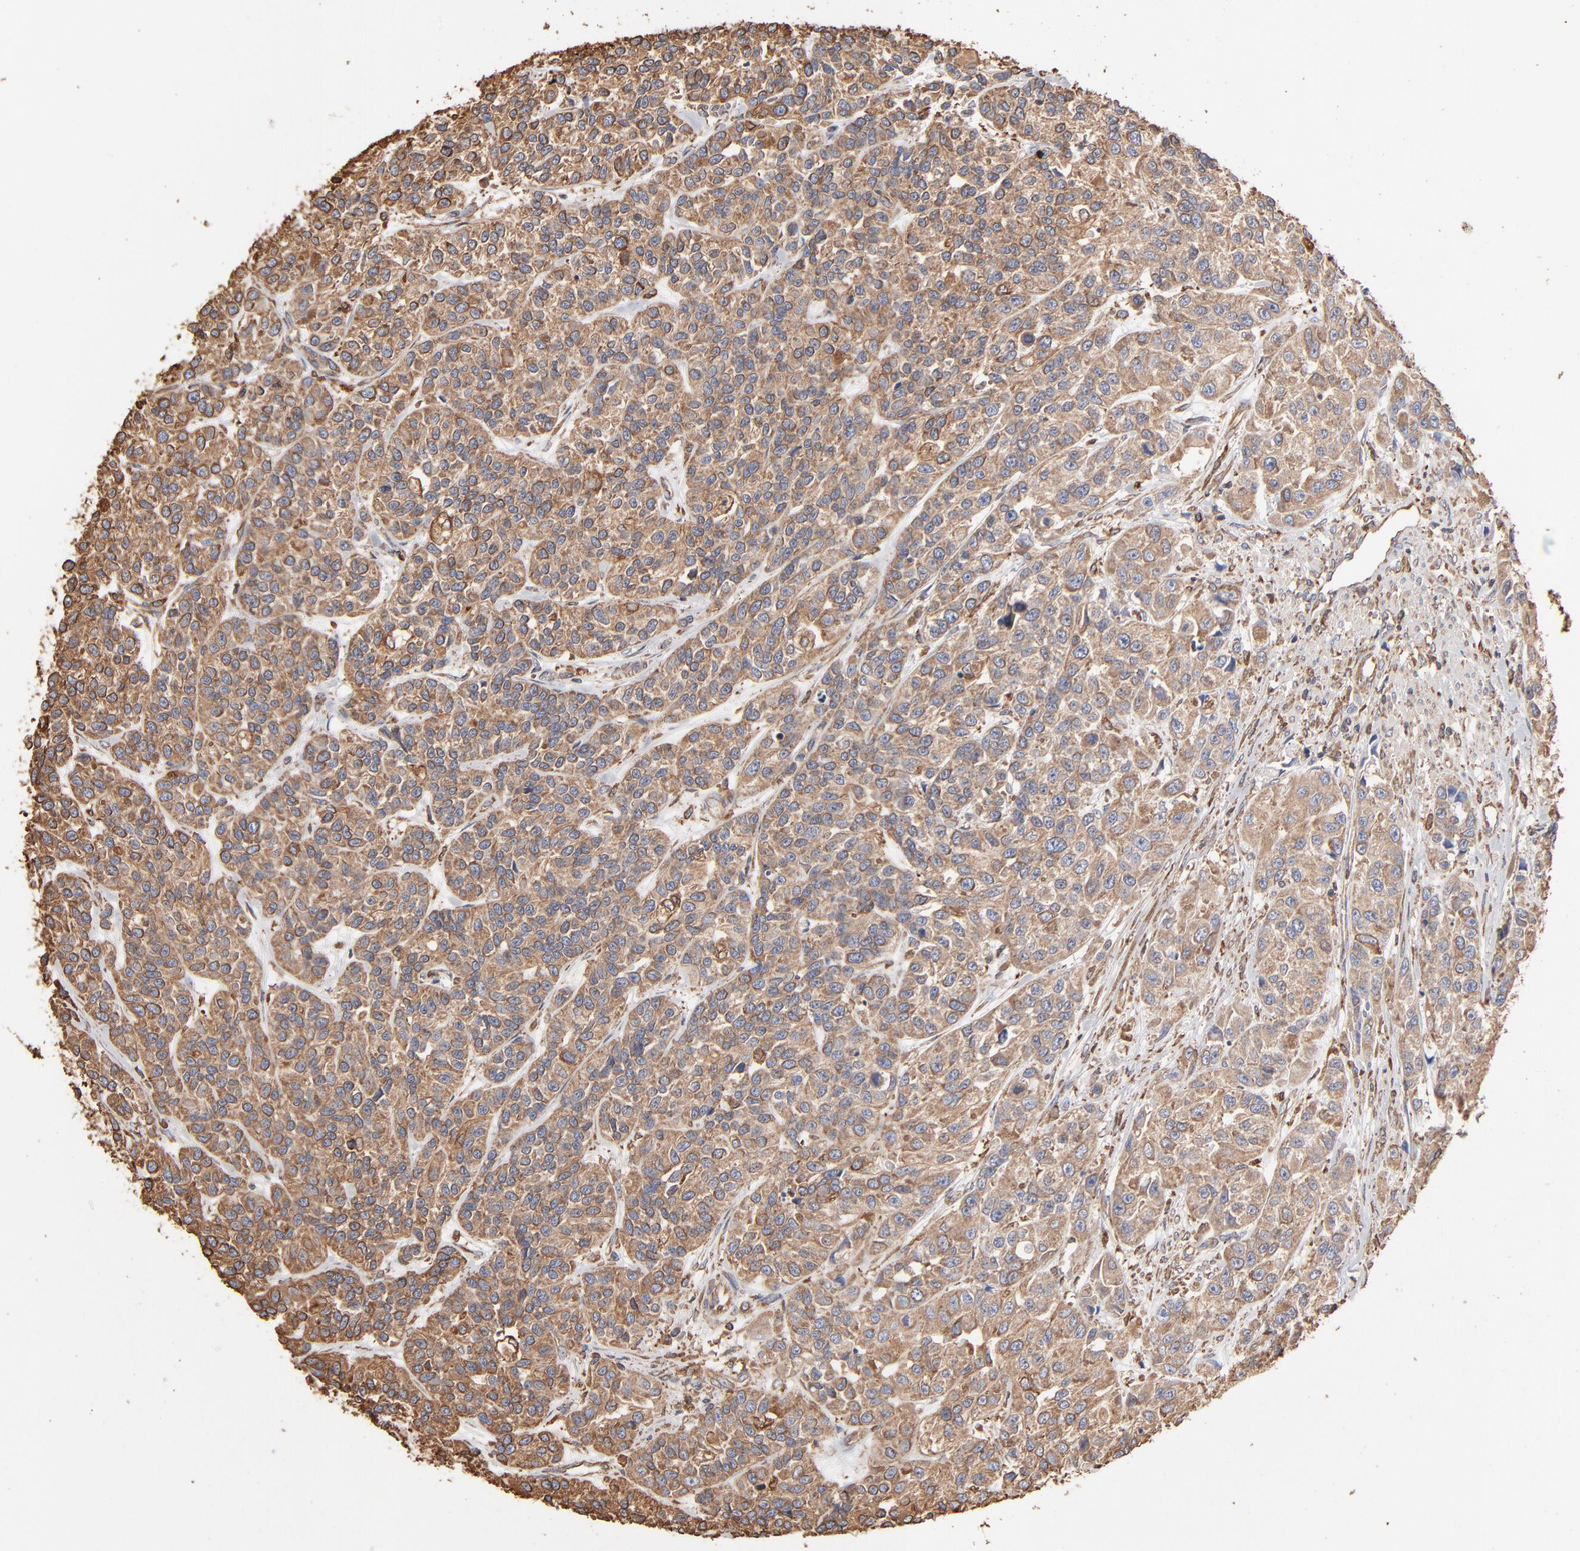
{"staining": {"intensity": "moderate", "quantity": ">75%", "location": "cytoplasmic/membranous"}, "tissue": "urothelial cancer", "cell_type": "Tumor cells", "image_type": "cancer", "snomed": [{"axis": "morphology", "description": "Urothelial carcinoma, High grade"}, {"axis": "topography", "description": "Urinary bladder"}], "caption": "Moderate cytoplasmic/membranous staining for a protein is identified in approximately >75% of tumor cells of urothelial carcinoma (high-grade) using IHC.", "gene": "PDIA3", "patient": {"sex": "female", "age": 81}}